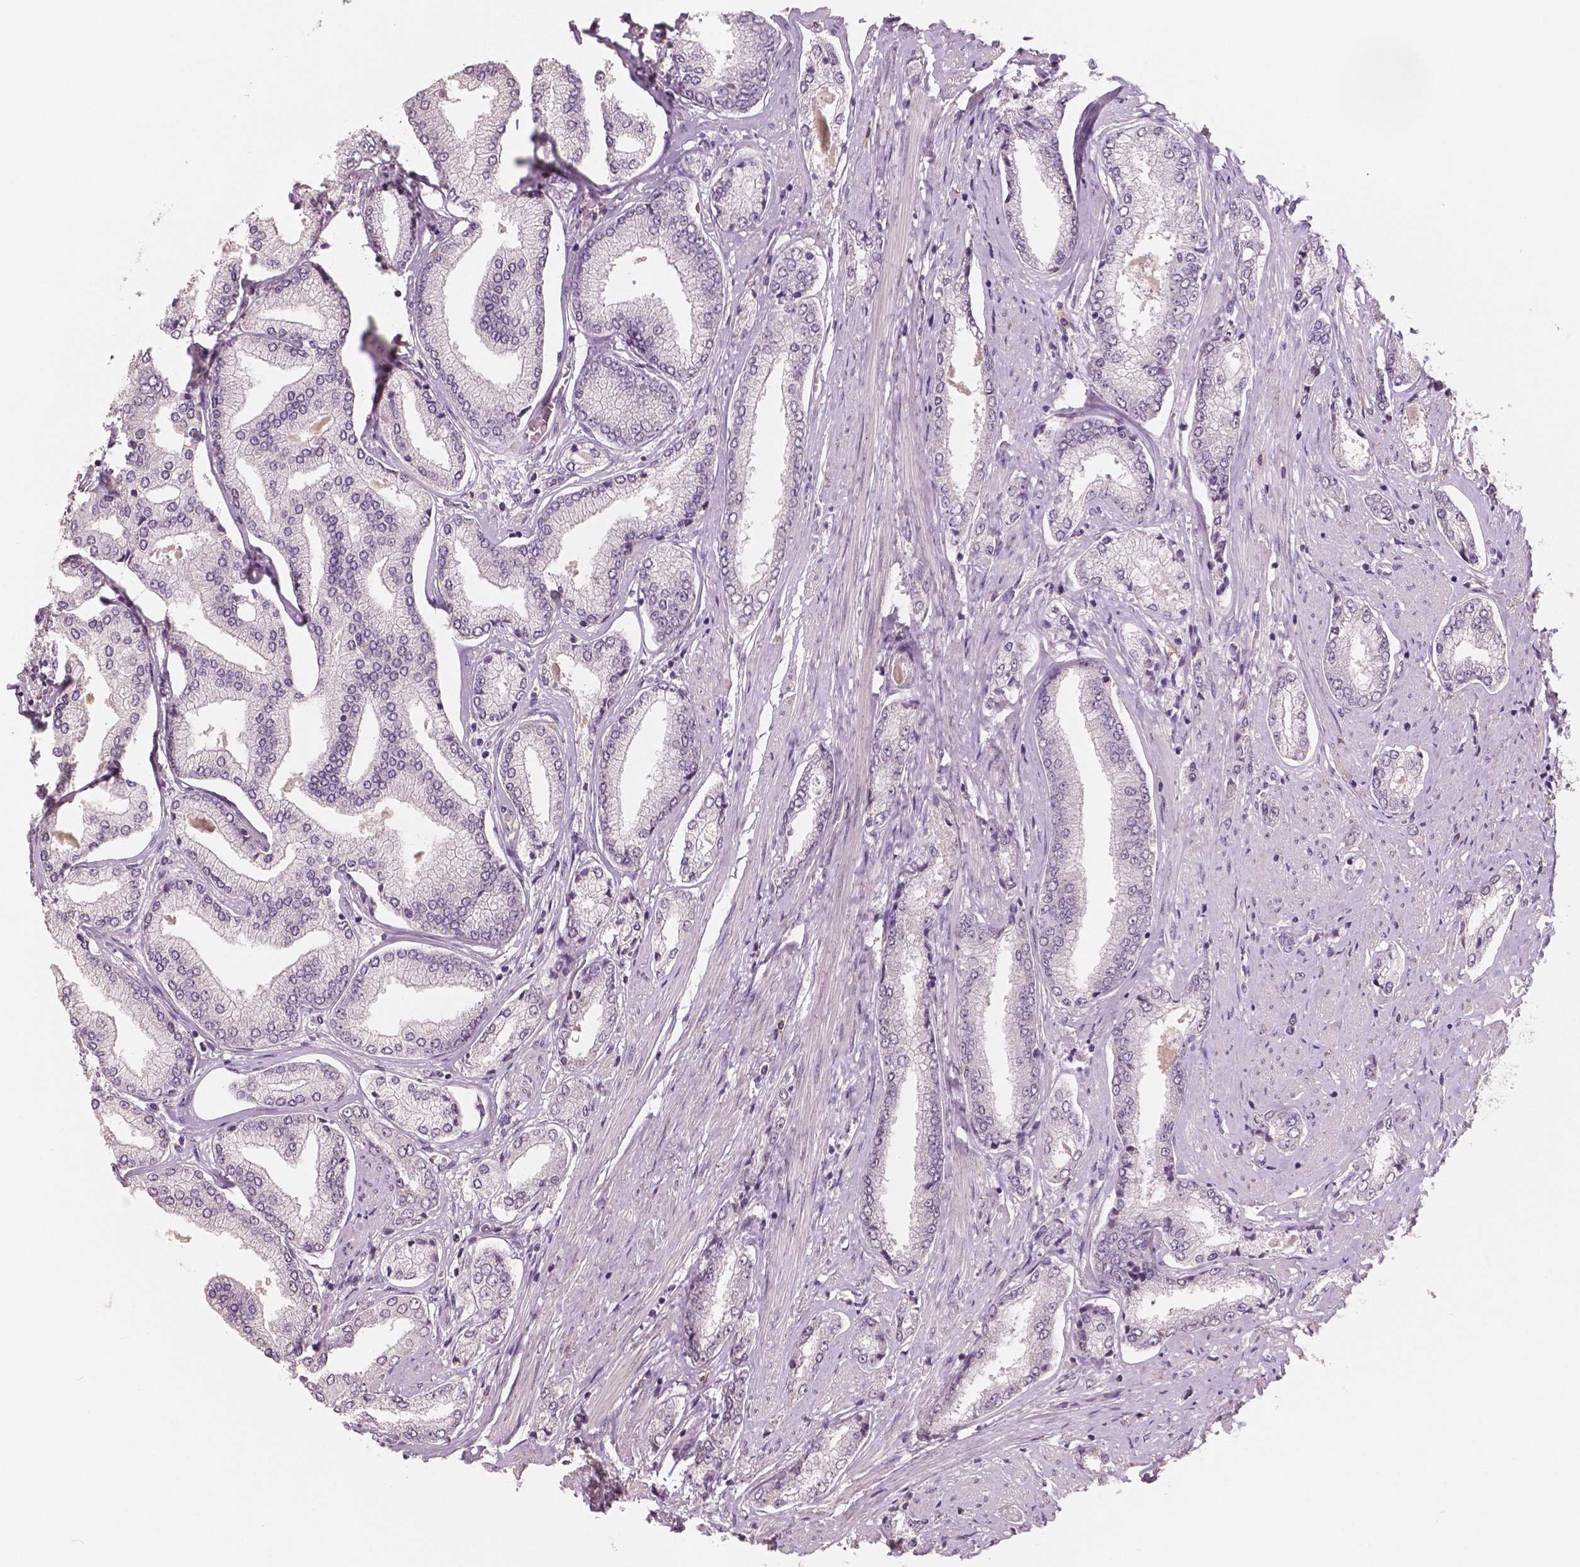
{"staining": {"intensity": "negative", "quantity": "none", "location": "none"}, "tissue": "prostate cancer", "cell_type": "Tumor cells", "image_type": "cancer", "snomed": [{"axis": "morphology", "description": "Adenocarcinoma, NOS"}, {"axis": "topography", "description": "Prostate"}], "caption": "There is no significant positivity in tumor cells of prostate adenocarcinoma. Nuclei are stained in blue.", "gene": "KIT", "patient": {"sex": "male", "age": 63}}